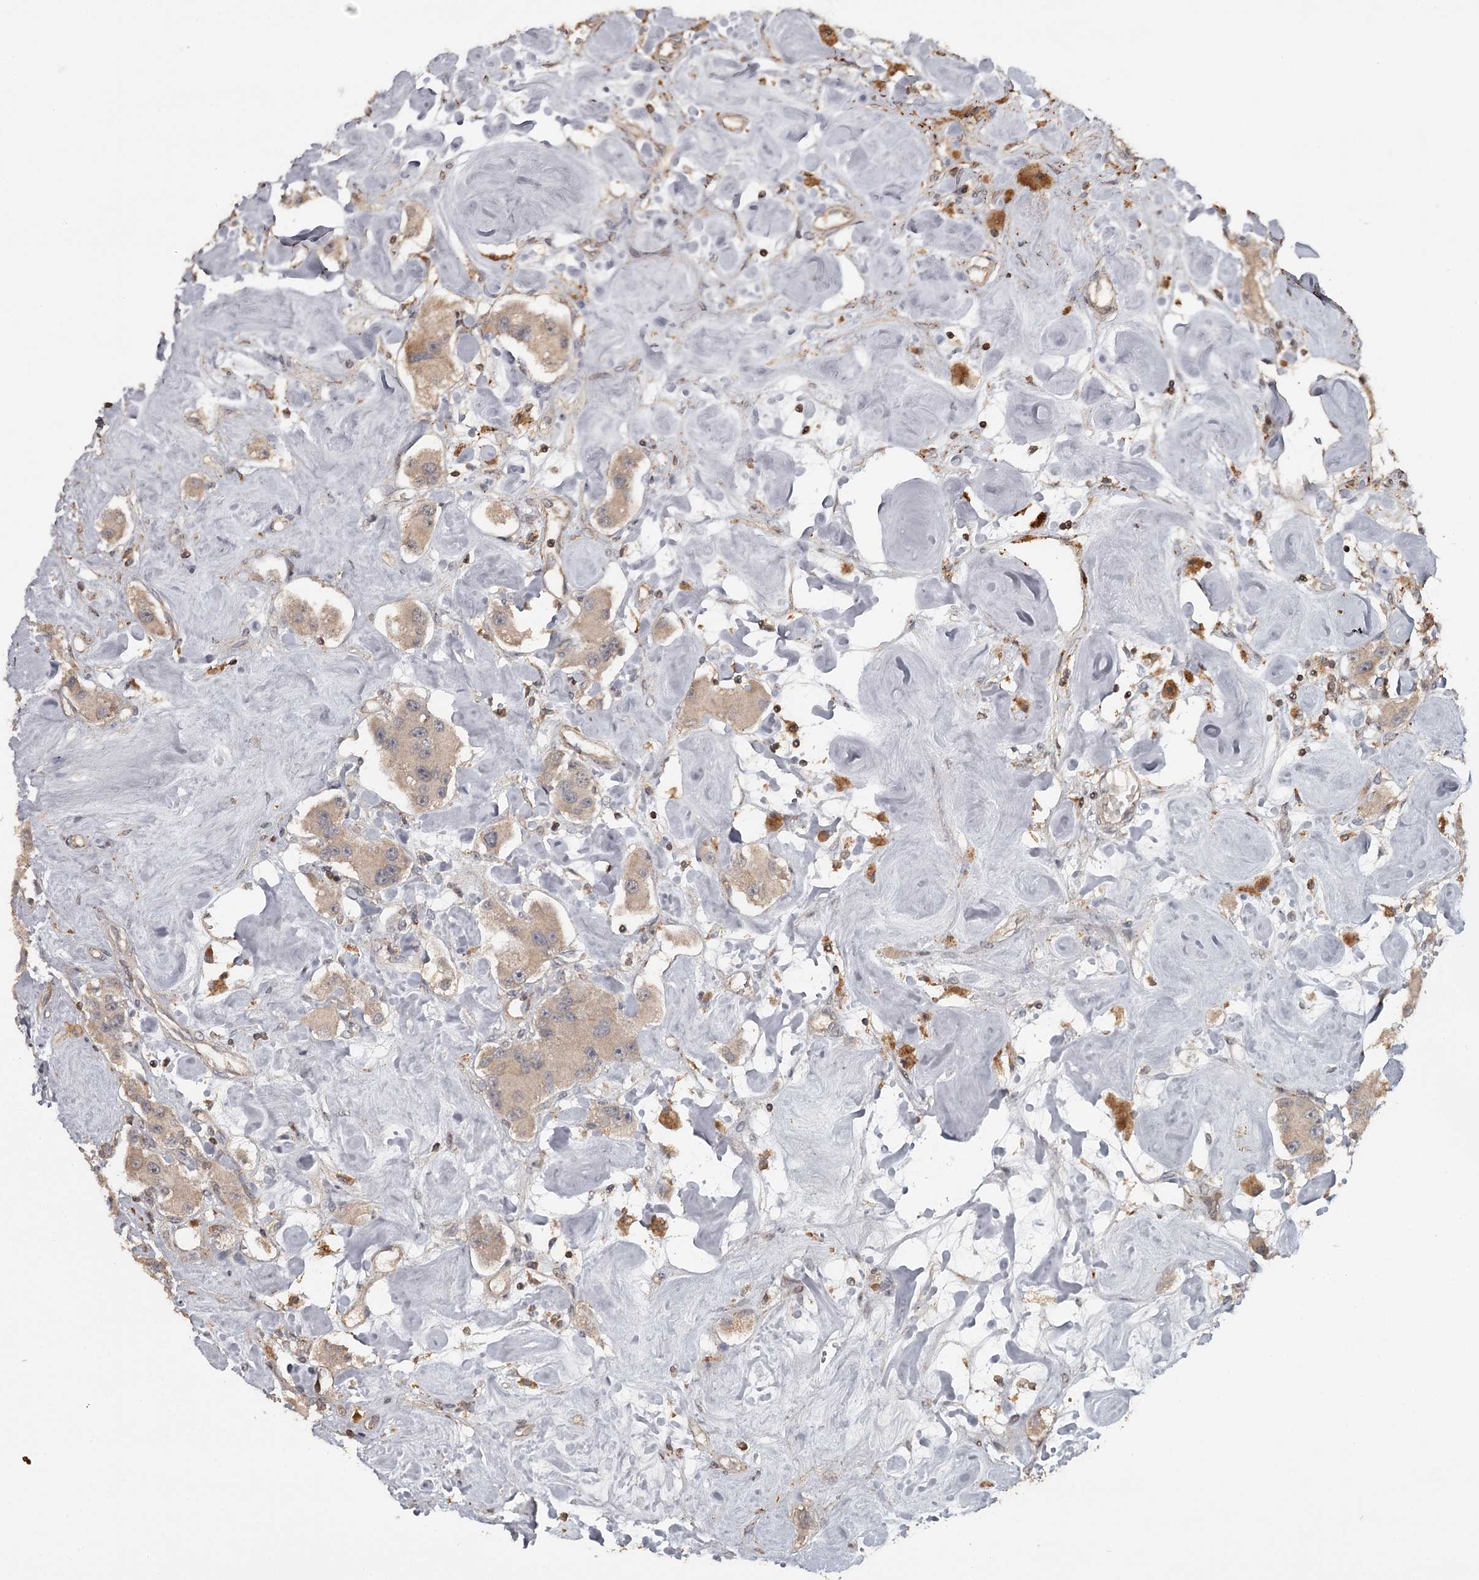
{"staining": {"intensity": "moderate", "quantity": ">75%", "location": "cytoplasmic/membranous"}, "tissue": "carcinoid", "cell_type": "Tumor cells", "image_type": "cancer", "snomed": [{"axis": "morphology", "description": "Carcinoid, malignant, NOS"}, {"axis": "topography", "description": "Pancreas"}], "caption": "Carcinoid (malignant) stained with a brown dye demonstrates moderate cytoplasmic/membranous positive positivity in approximately >75% of tumor cells.", "gene": "FAXC", "patient": {"sex": "male", "age": 41}}